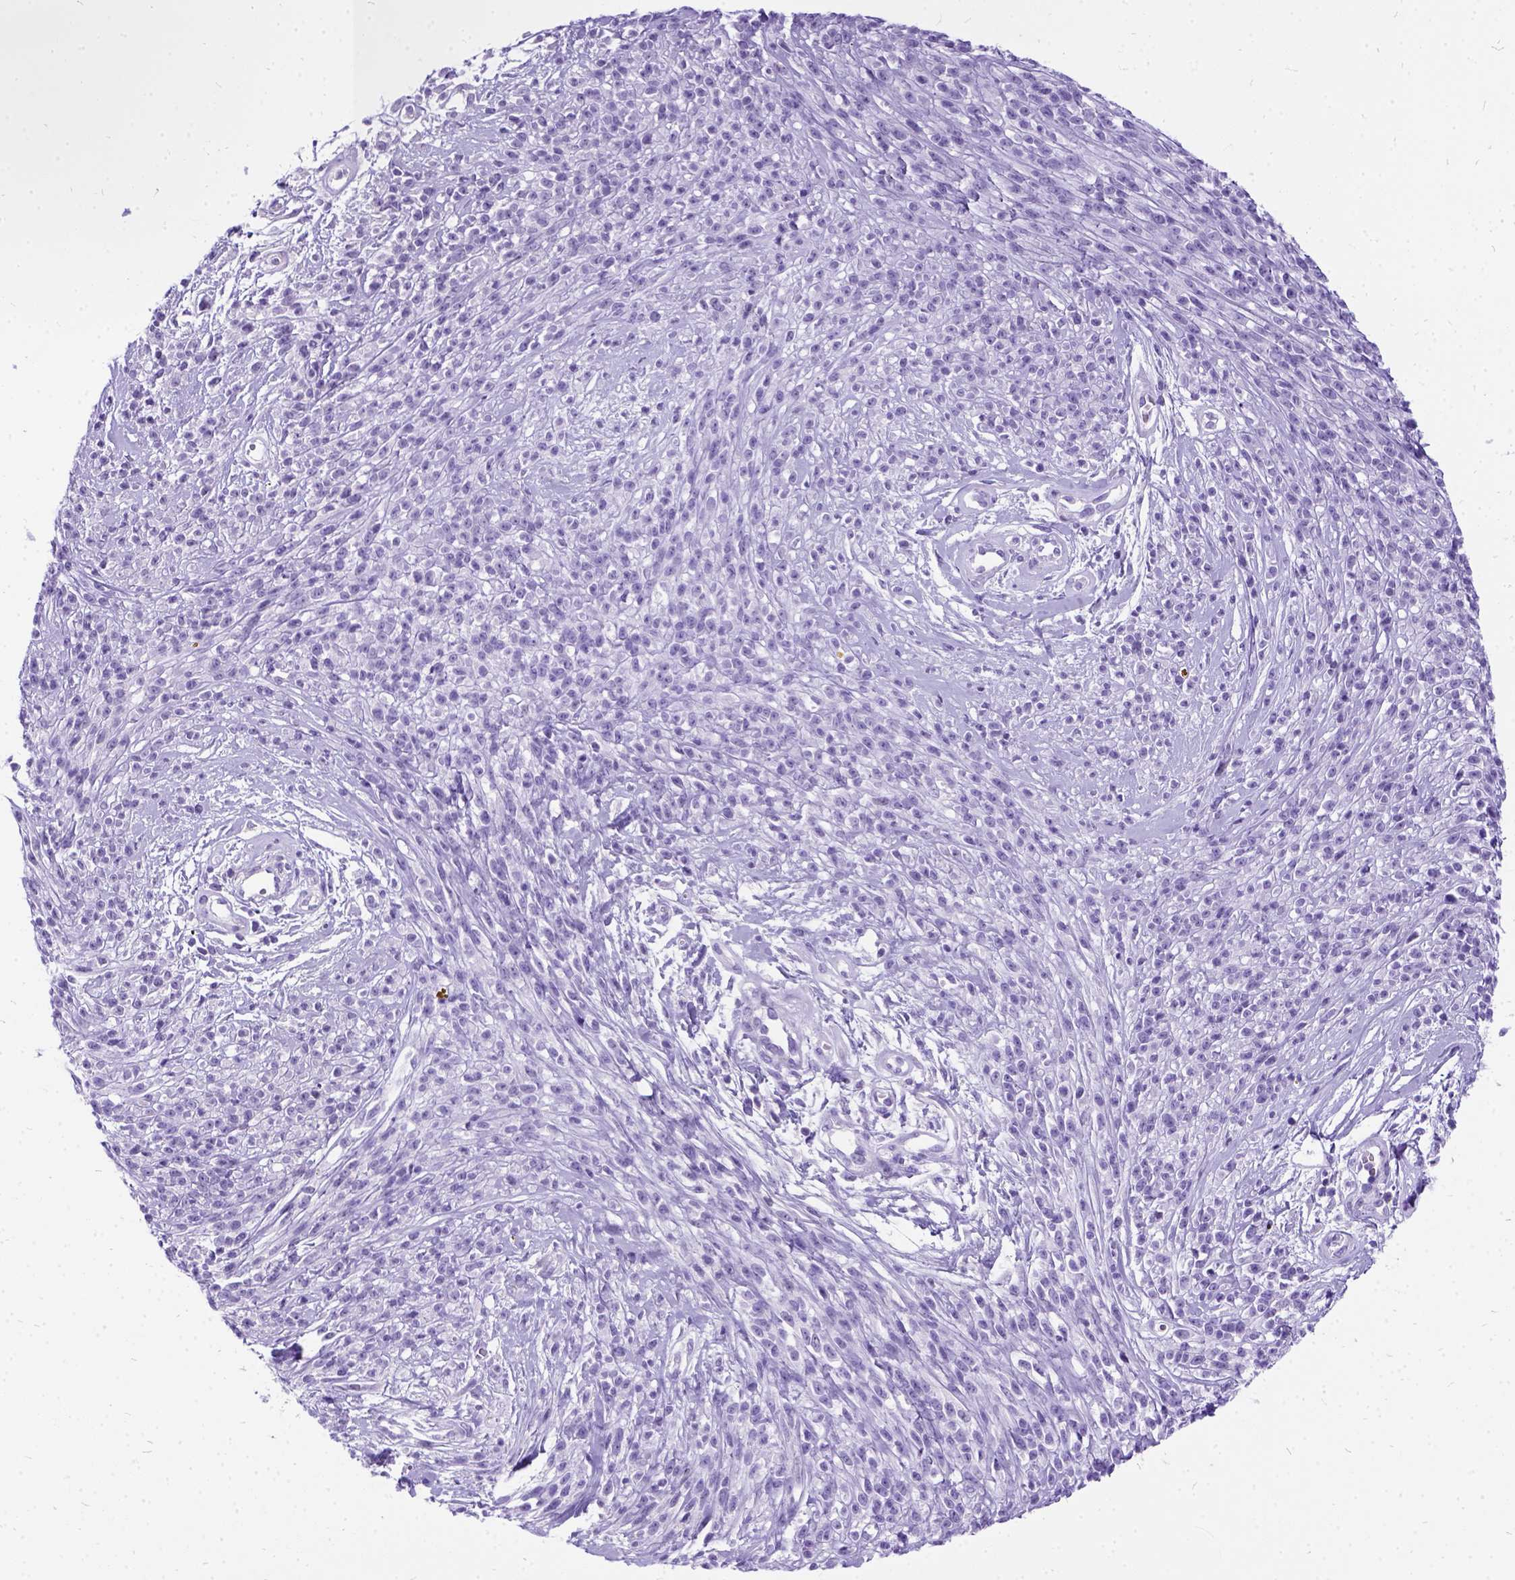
{"staining": {"intensity": "negative", "quantity": "none", "location": "none"}, "tissue": "melanoma", "cell_type": "Tumor cells", "image_type": "cancer", "snomed": [{"axis": "morphology", "description": "Malignant melanoma, NOS"}, {"axis": "topography", "description": "Skin"}, {"axis": "topography", "description": "Skin of trunk"}], "caption": "DAB (3,3'-diaminobenzidine) immunohistochemical staining of malignant melanoma demonstrates no significant expression in tumor cells. The staining was performed using DAB (3,3'-diaminobenzidine) to visualize the protein expression in brown, while the nuclei were stained in blue with hematoxylin (Magnification: 20x).", "gene": "PRG2", "patient": {"sex": "male", "age": 74}}